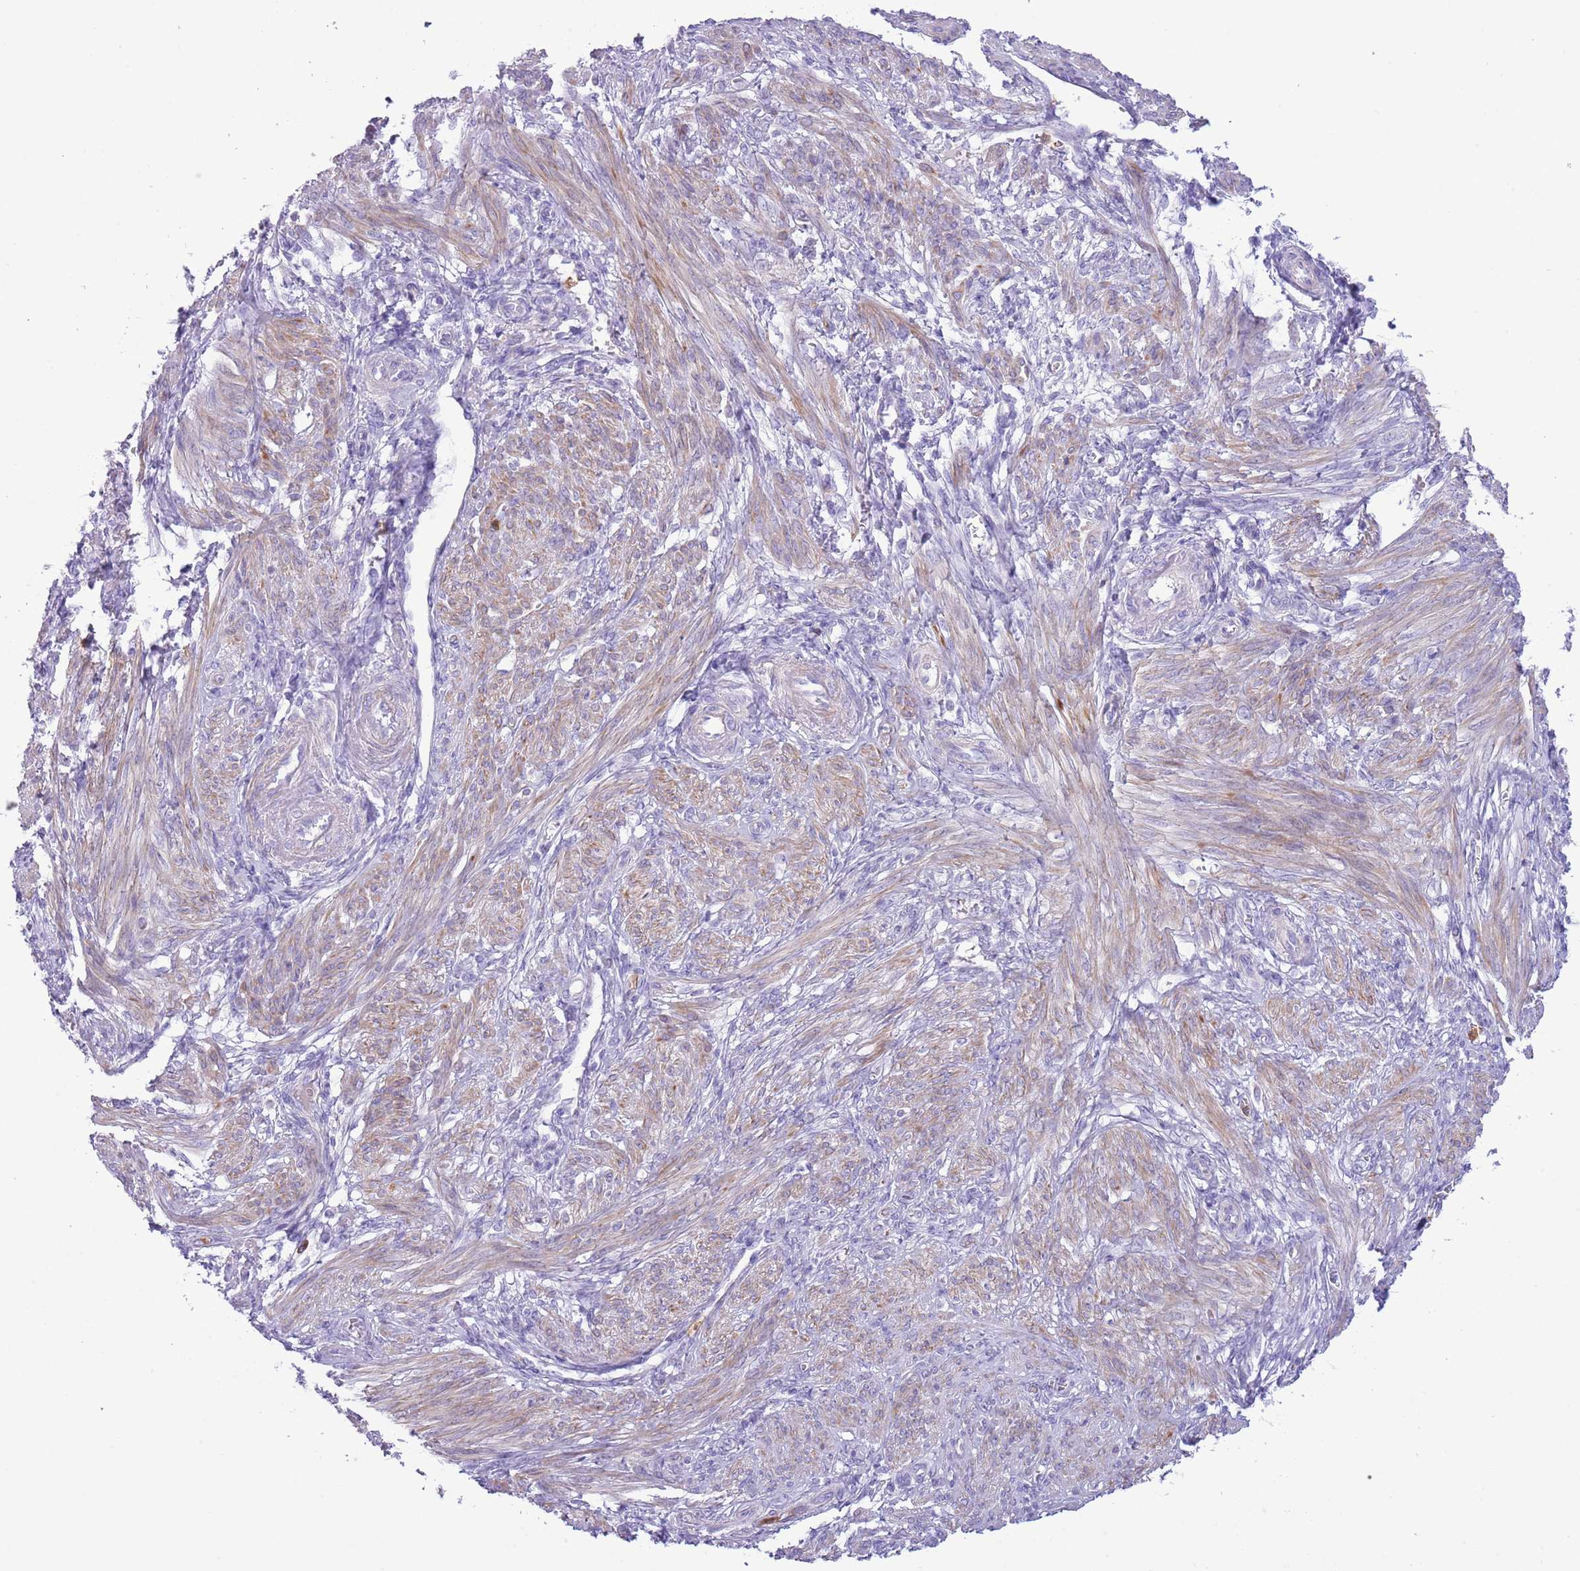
{"staining": {"intensity": "moderate", "quantity": "<25%", "location": "cytoplasmic/membranous"}, "tissue": "smooth muscle", "cell_type": "Smooth muscle cells", "image_type": "normal", "snomed": [{"axis": "morphology", "description": "Normal tissue, NOS"}, {"axis": "topography", "description": "Smooth muscle"}], "caption": "A high-resolution image shows IHC staining of normal smooth muscle, which shows moderate cytoplasmic/membranous staining in about <25% of smooth muscle cells. Ihc stains the protein of interest in brown and the nuclei are stained blue.", "gene": "OR6M1", "patient": {"sex": "female", "age": 39}}